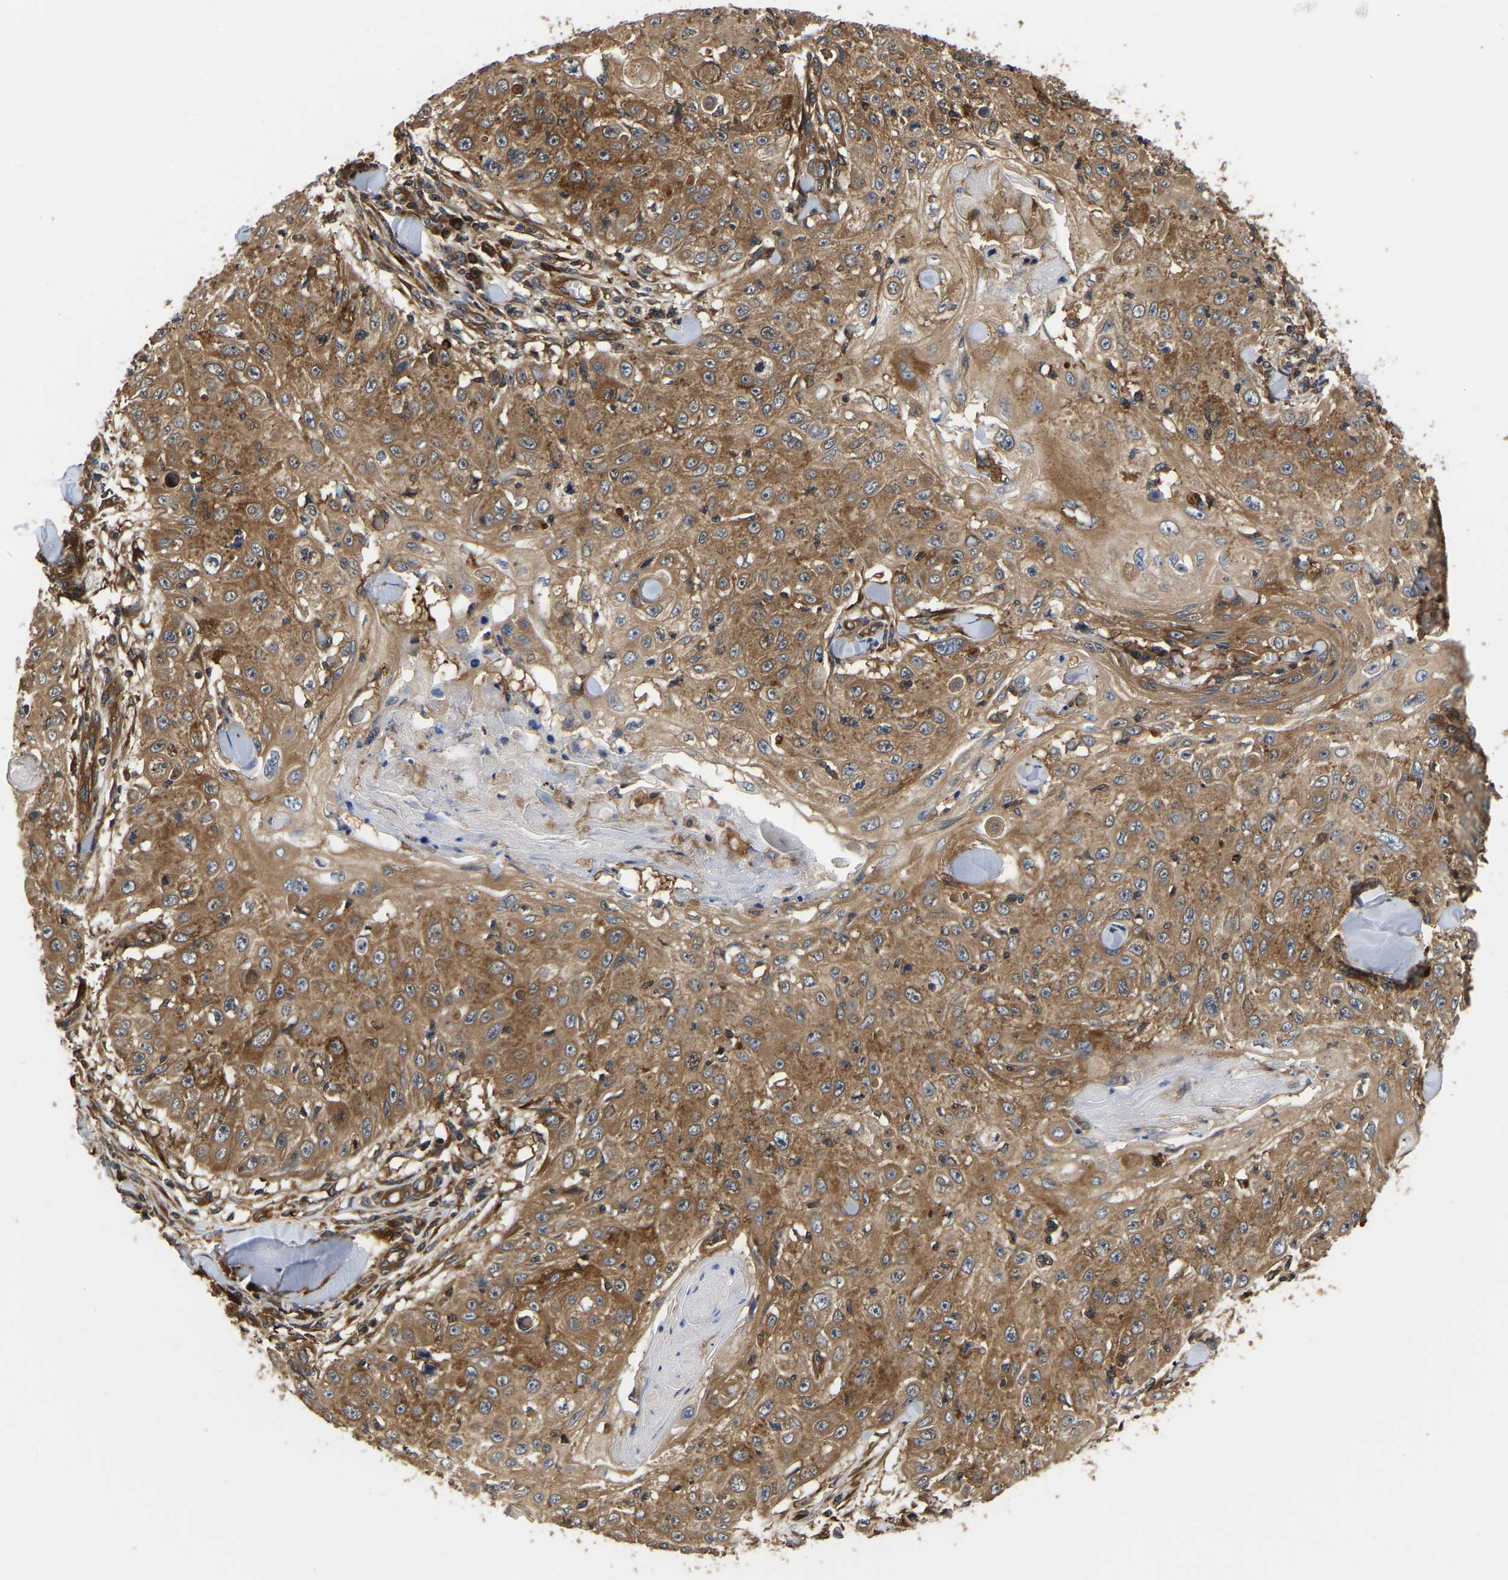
{"staining": {"intensity": "moderate", "quantity": ">75%", "location": "cytoplasmic/membranous"}, "tissue": "skin cancer", "cell_type": "Tumor cells", "image_type": "cancer", "snomed": [{"axis": "morphology", "description": "Squamous cell carcinoma, NOS"}, {"axis": "topography", "description": "Skin"}], "caption": "IHC histopathology image of neoplastic tissue: squamous cell carcinoma (skin) stained using immunohistochemistry reveals medium levels of moderate protein expression localized specifically in the cytoplasmic/membranous of tumor cells, appearing as a cytoplasmic/membranous brown color.", "gene": "GARS1", "patient": {"sex": "male", "age": 86}}